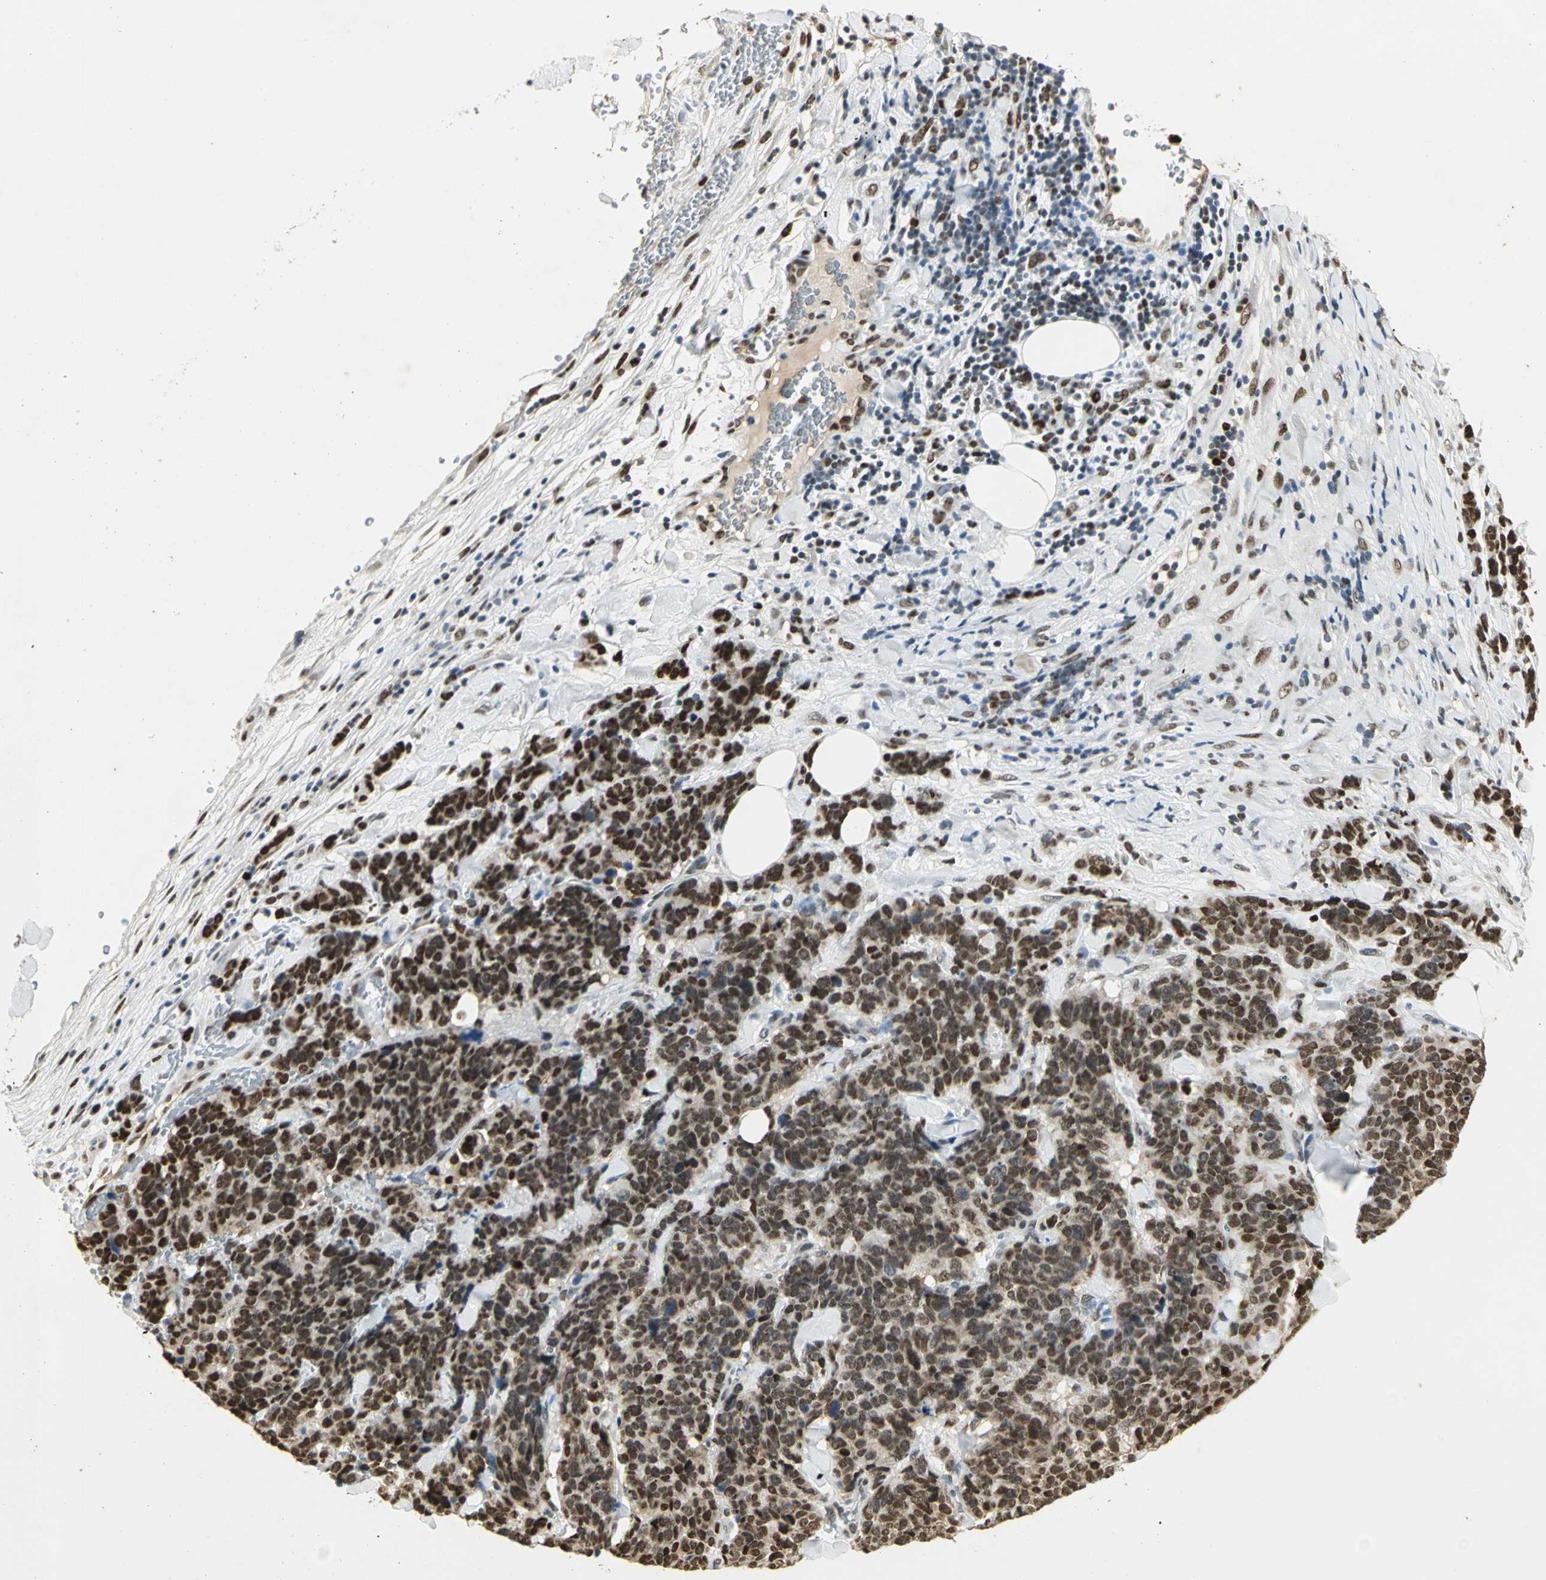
{"staining": {"intensity": "strong", "quantity": ">75%", "location": "nuclear"}, "tissue": "lung cancer", "cell_type": "Tumor cells", "image_type": "cancer", "snomed": [{"axis": "morphology", "description": "Neoplasm, malignant, NOS"}, {"axis": "topography", "description": "Lung"}], "caption": "Protein positivity by immunohistochemistry (IHC) displays strong nuclear staining in about >75% of tumor cells in lung cancer. (Brightfield microscopy of DAB IHC at high magnification).", "gene": "AK6", "patient": {"sex": "female", "age": 58}}